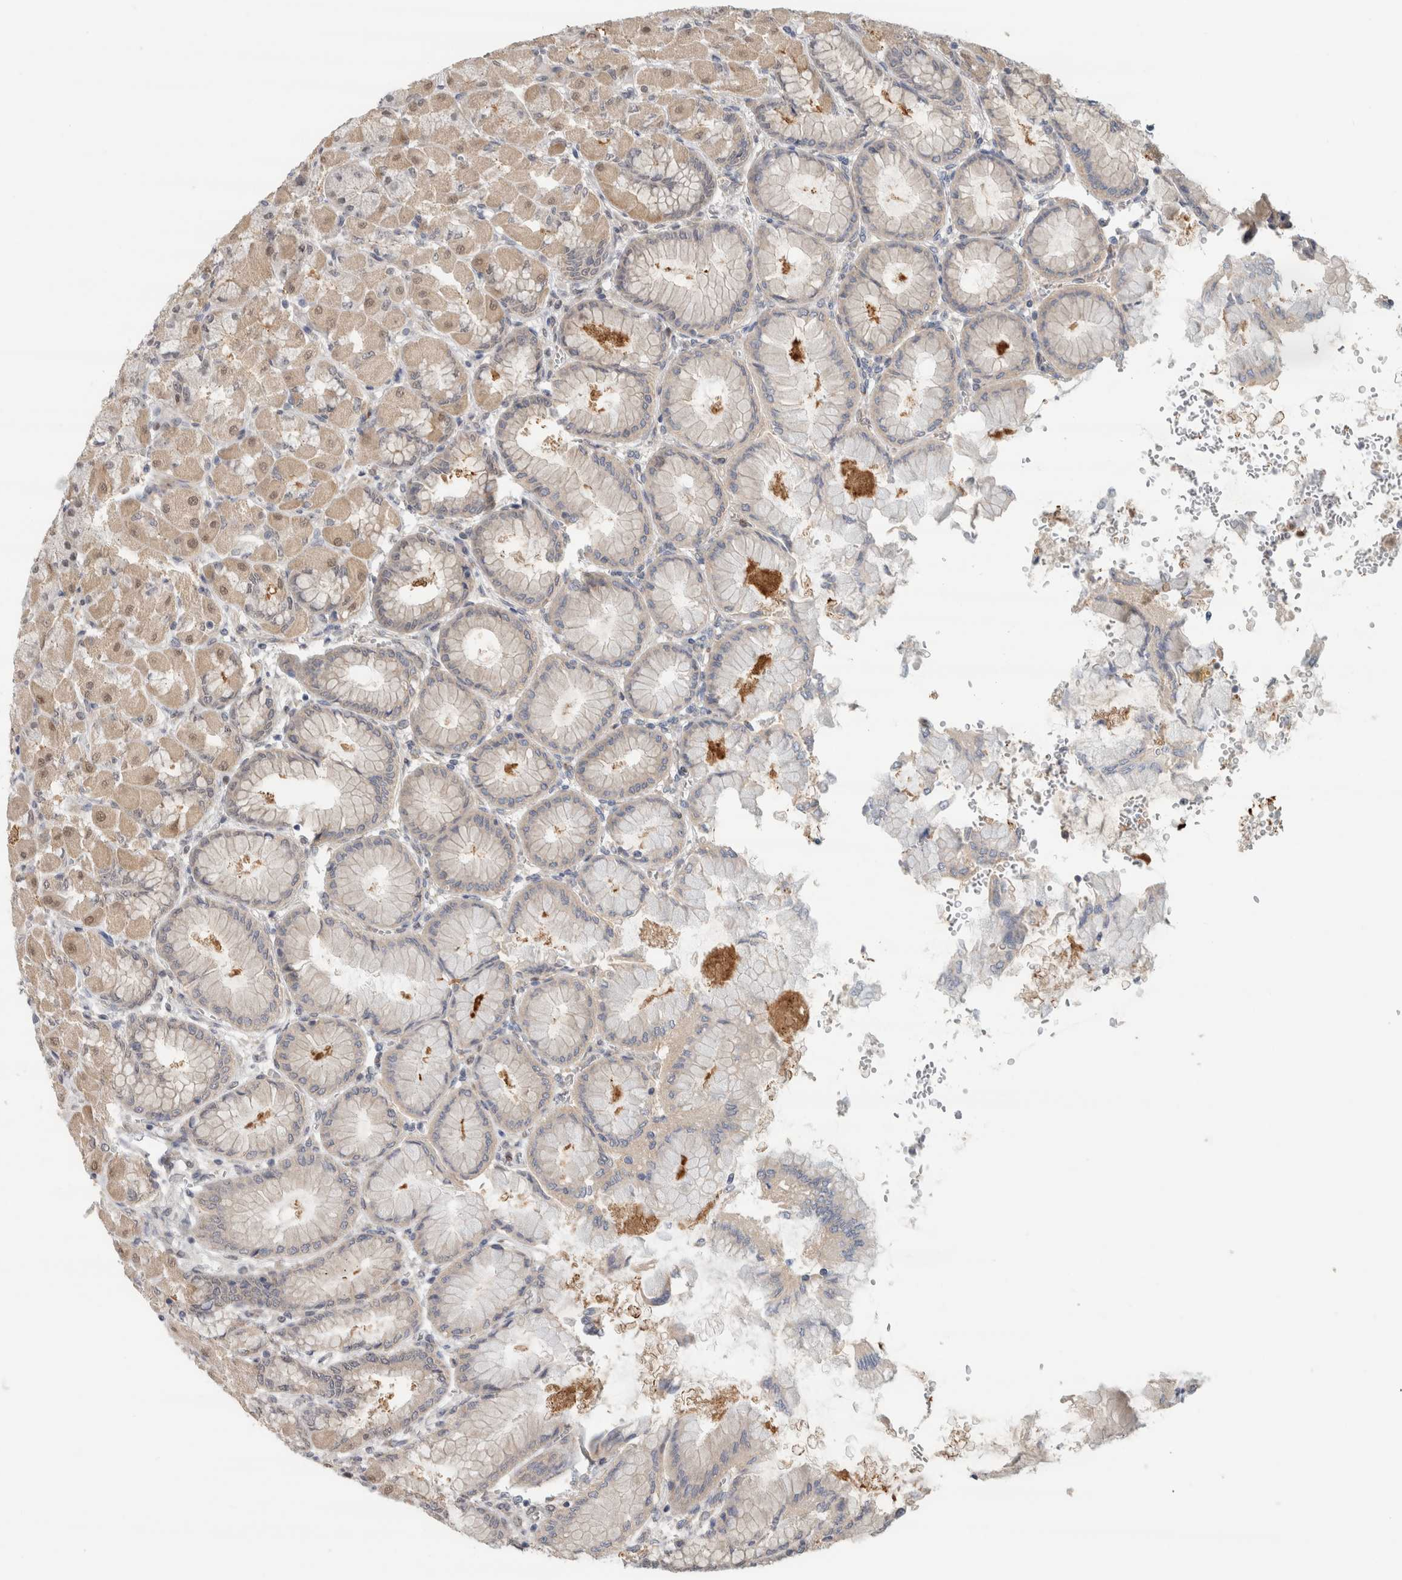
{"staining": {"intensity": "moderate", "quantity": "25%-75%", "location": "cytoplasmic/membranous"}, "tissue": "stomach", "cell_type": "Glandular cells", "image_type": "normal", "snomed": [{"axis": "morphology", "description": "Normal tissue, NOS"}, {"axis": "topography", "description": "Stomach, upper"}], "caption": "Stomach stained with a brown dye displays moderate cytoplasmic/membranous positive expression in approximately 25%-75% of glandular cells.", "gene": "EIF4G3", "patient": {"sex": "female", "age": 56}}